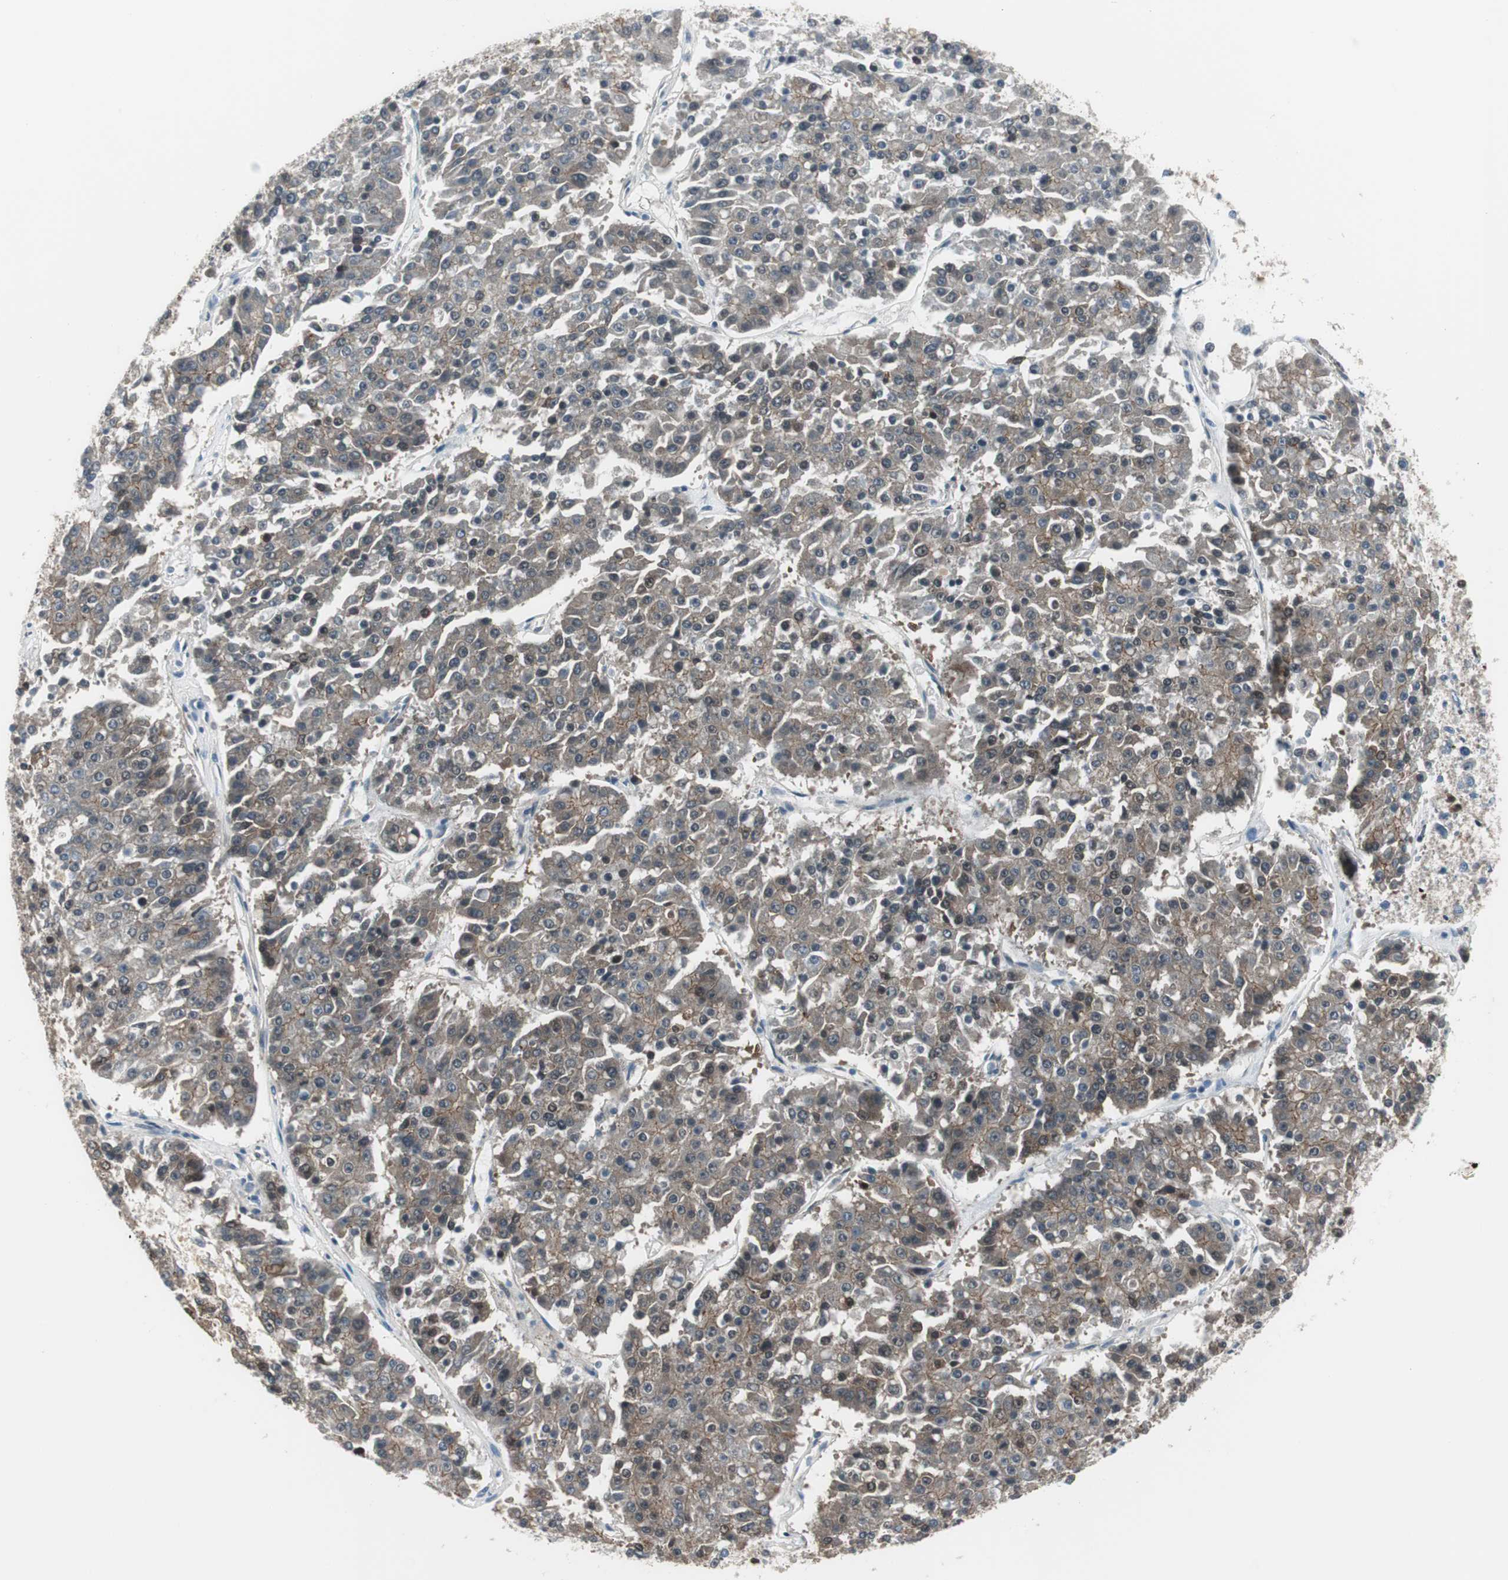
{"staining": {"intensity": "moderate", "quantity": ">75%", "location": "cytoplasmic/membranous"}, "tissue": "pancreatic cancer", "cell_type": "Tumor cells", "image_type": "cancer", "snomed": [{"axis": "morphology", "description": "Adenocarcinoma, NOS"}, {"axis": "topography", "description": "Pancreas"}], "caption": "IHC staining of pancreatic cancer (adenocarcinoma), which shows medium levels of moderate cytoplasmic/membranous positivity in about >75% of tumor cells indicating moderate cytoplasmic/membranous protein staining. The staining was performed using DAB (brown) for protein detection and nuclei were counterstained in hematoxylin (blue).", "gene": "STXBP4", "patient": {"sex": "male", "age": 50}}